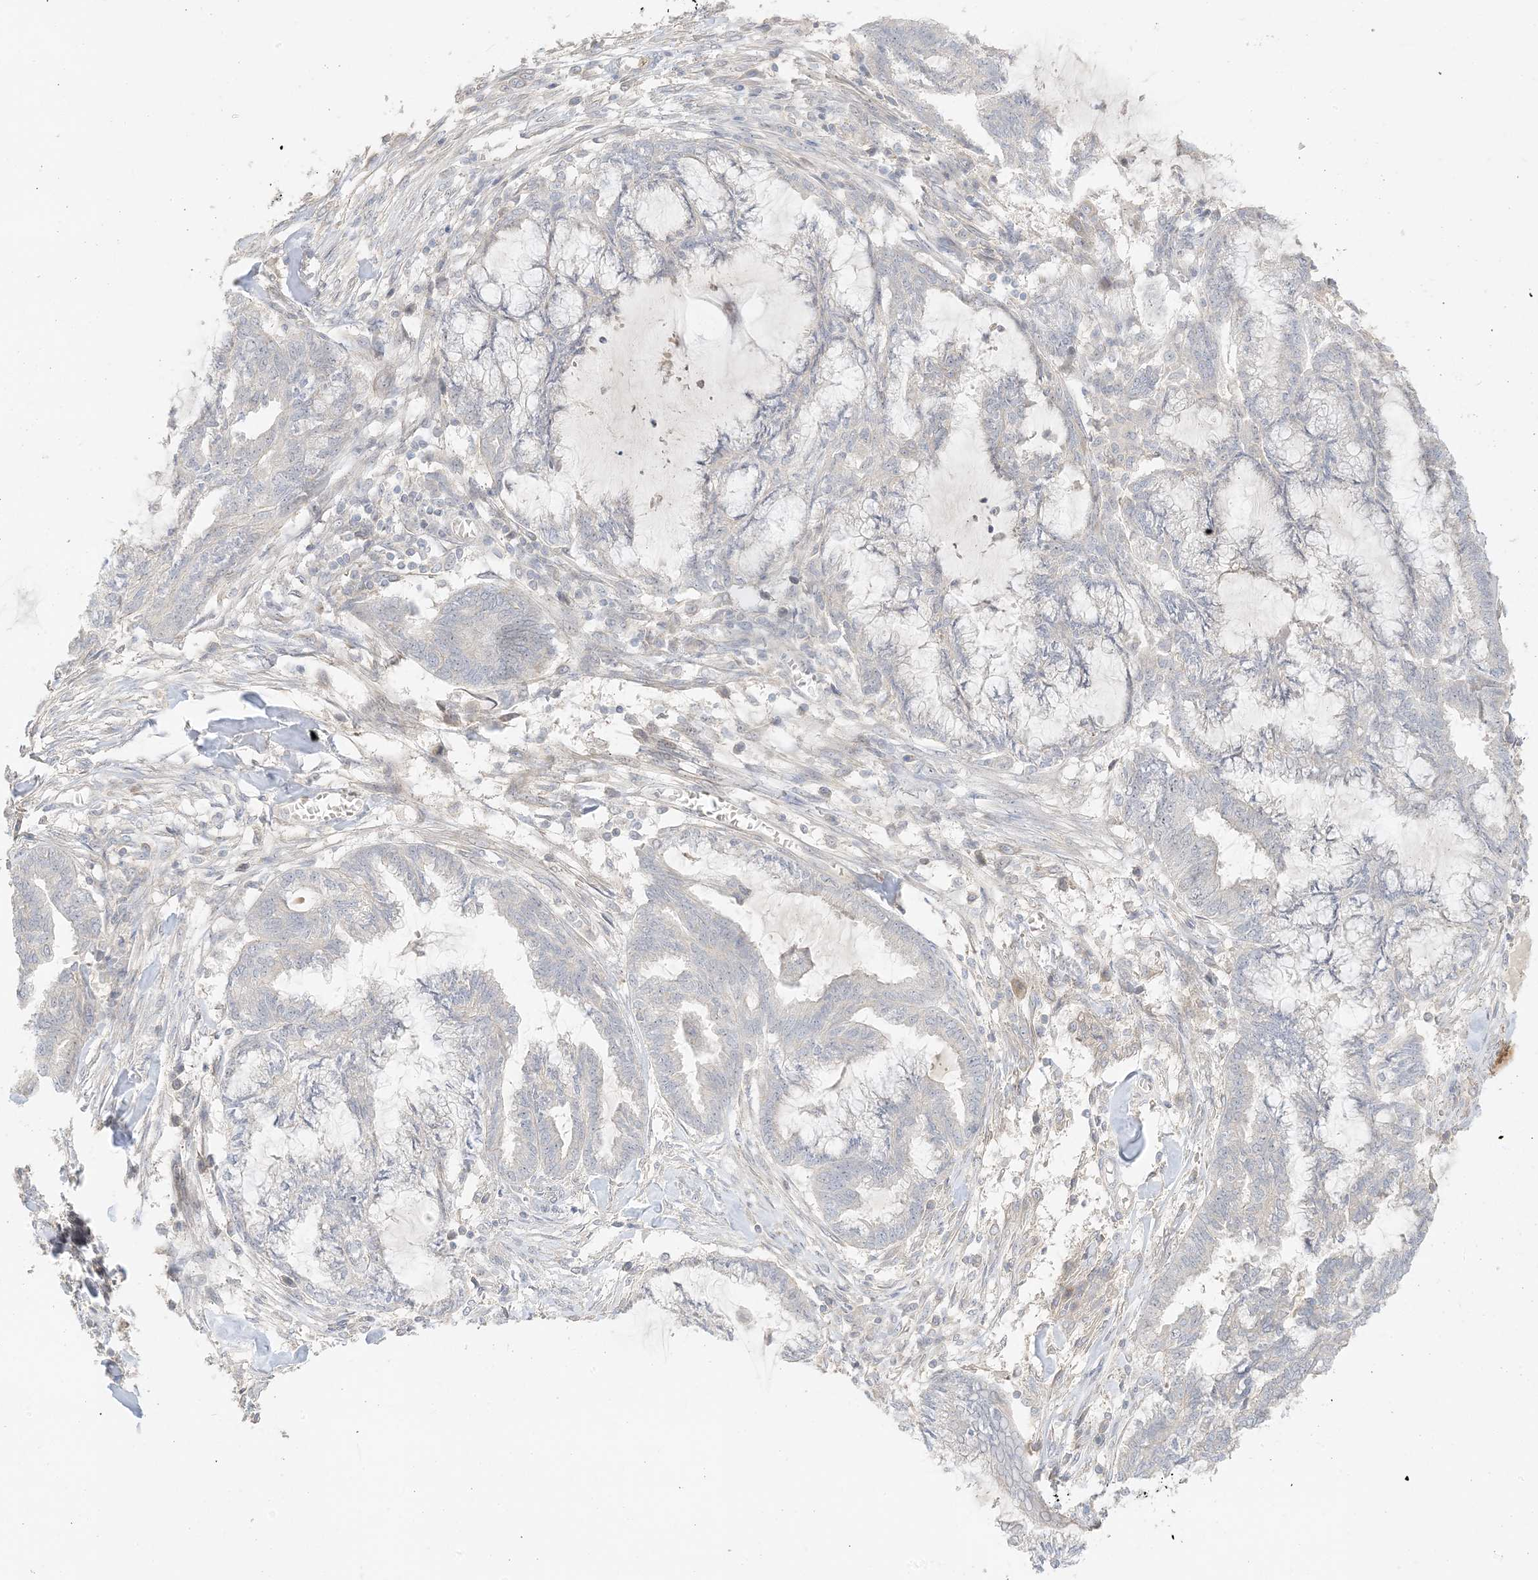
{"staining": {"intensity": "negative", "quantity": "none", "location": "none"}, "tissue": "endometrial cancer", "cell_type": "Tumor cells", "image_type": "cancer", "snomed": [{"axis": "morphology", "description": "Adenocarcinoma, NOS"}, {"axis": "topography", "description": "Endometrium"}], "caption": "DAB immunohistochemical staining of endometrial cancer shows no significant positivity in tumor cells. (IHC, brightfield microscopy, high magnification).", "gene": "ETAA1", "patient": {"sex": "female", "age": 86}}